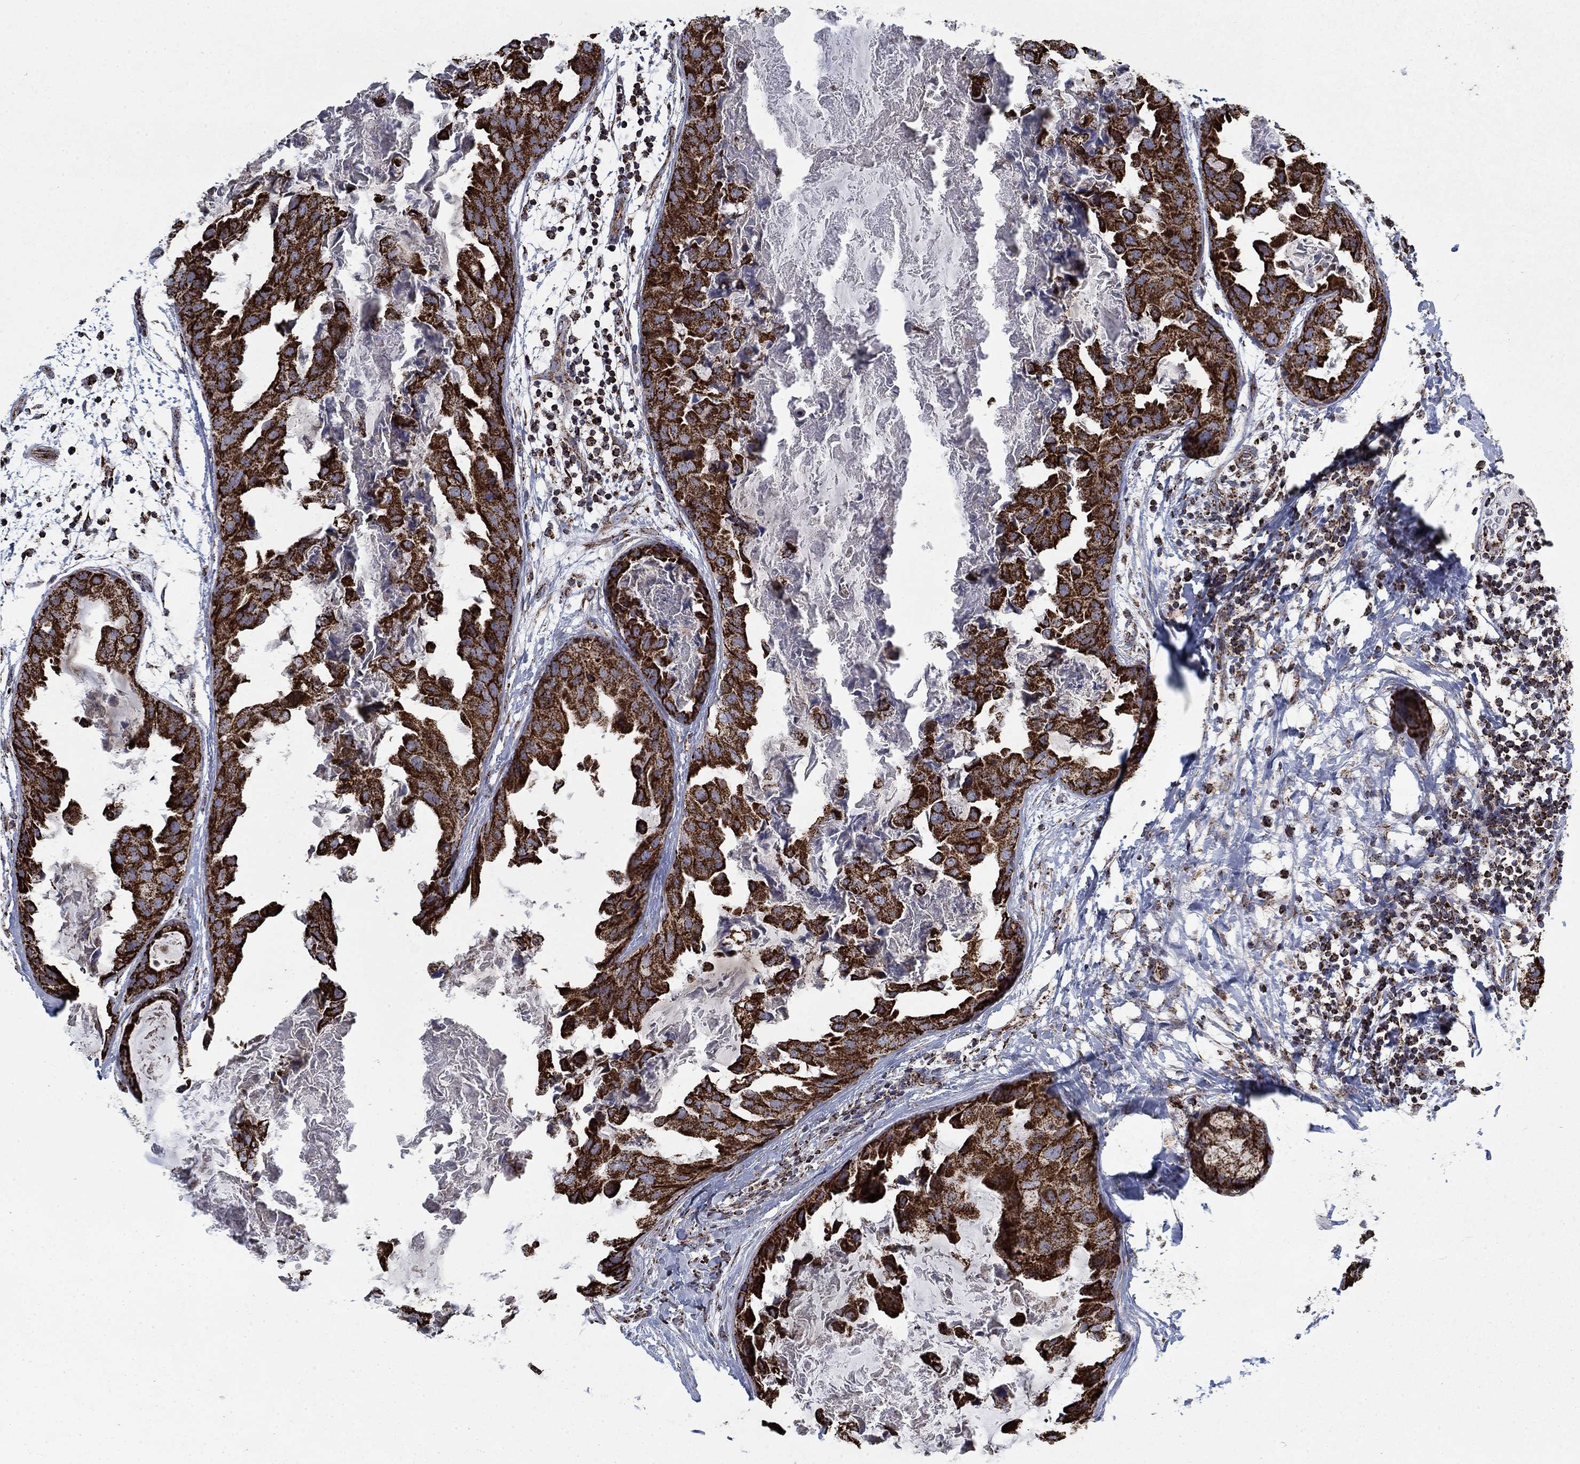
{"staining": {"intensity": "strong", "quantity": ">75%", "location": "cytoplasmic/membranous"}, "tissue": "breast cancer", "cell_type": "Tumor cells", "image_type": "cancer", "snomed": [{"axis": "morphology", "description": "Normal tissue, NOS"}, {"axis": "morphology", "description": "Duct carcinoma"}, {"axis": "topography", "description": "Breast"}], "caption": "The immunohistochemical stain labels strong cytoplasmic/membranous staining in tumor cells of breast invasive ductal carcinoma tissue.", "gene": "MOAP1", "patient": {"sex": "female", "age": 40}}